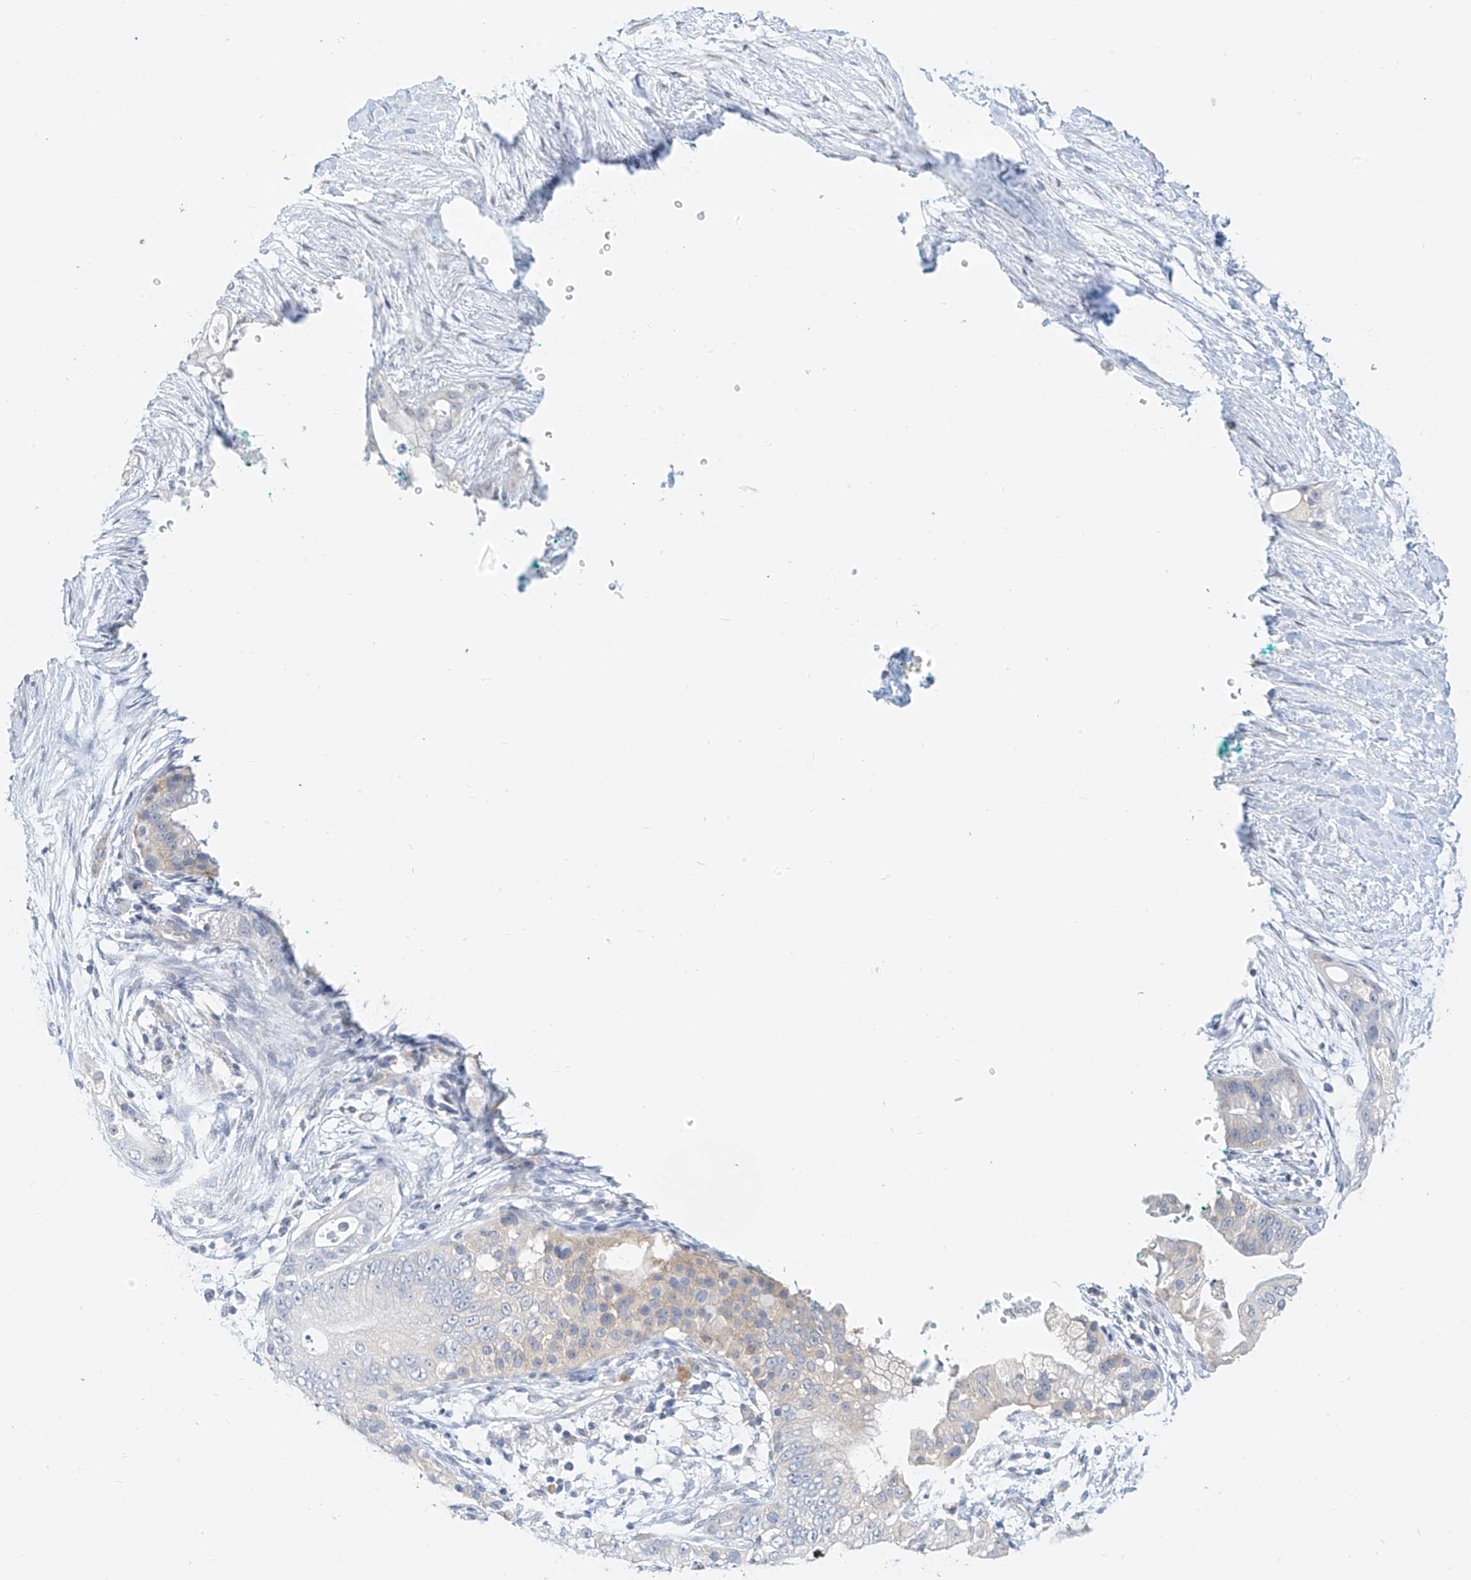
{"staining": {"intensity": "negative", "quantity": "none", "location": "none"}, "tissue": "pancreatic cancer", "cell_type": "Tumor cells", "image_type": "cancer", "snomed": [{"axis": "morphology", "description": "Adenocarcinoma, NOS"}, {"axis": "topography", "description": "Pancreas"}], "caption": "Immunohistochemical staining of pancreatic cancer shows no significant staining in tumor cells.", "gene": "ZZEF1", "patient": {"sex": "male", "age": 53}}